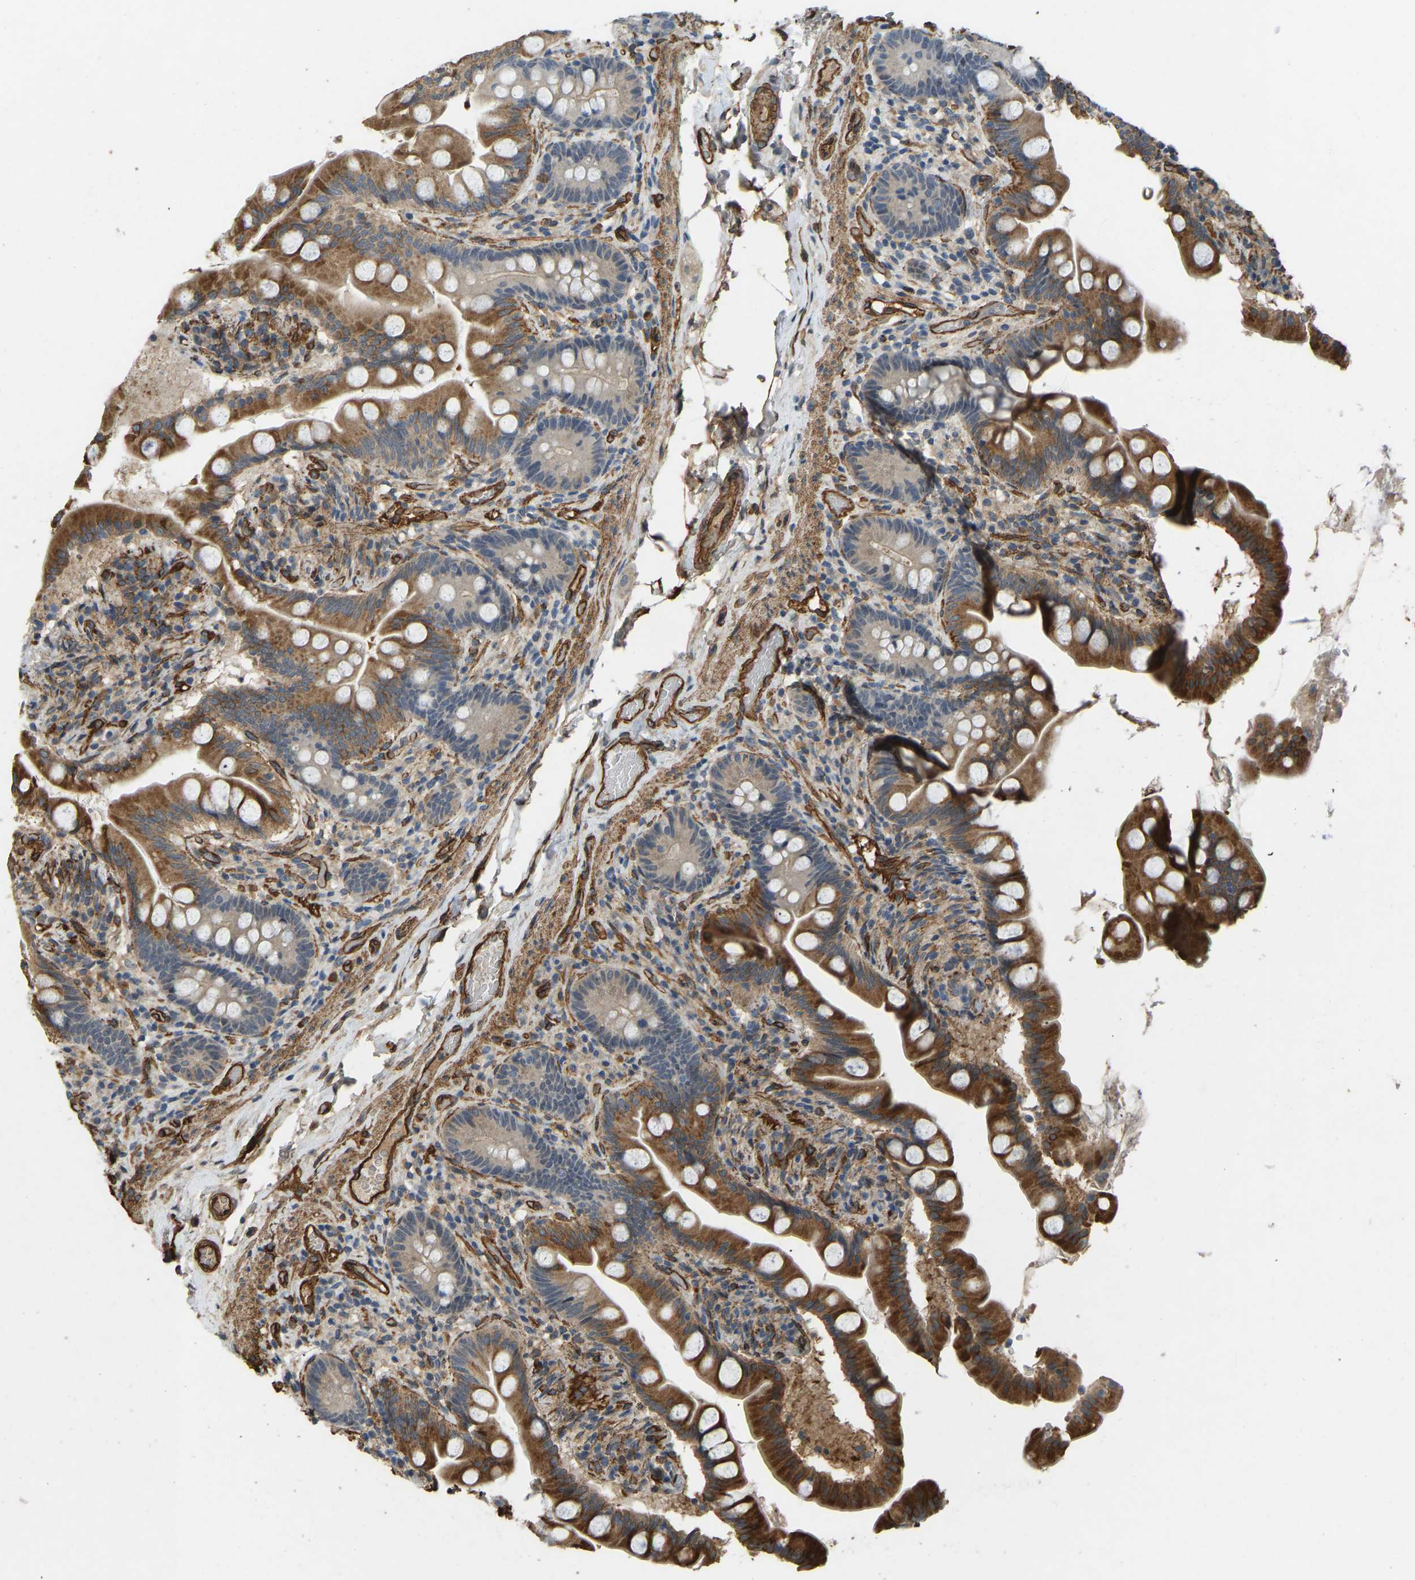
{"staining": {"intensity": "strong", "quantity": ">75%", "location": "cytoplasmic/membranous"}, "tissue": "small intestine", "cell_type": "Glandular cells", "image_type": "normal", "snomed": [{"axis": "morphology", "description": "Normal tissue, NOS"}, {"axis": "topography", "description": "Small intestine"}], "caption": "IHC histopathology image of normal small intestine: small intestine stained using IHC displays high levels of strong protein expression localized specifically in the cytoplasmic/membranous of glandular cells, appearing as a cytoplasmic/membranous brown color.", "gene": "NMB", "patient": {"sex": "female", "age": 56}}